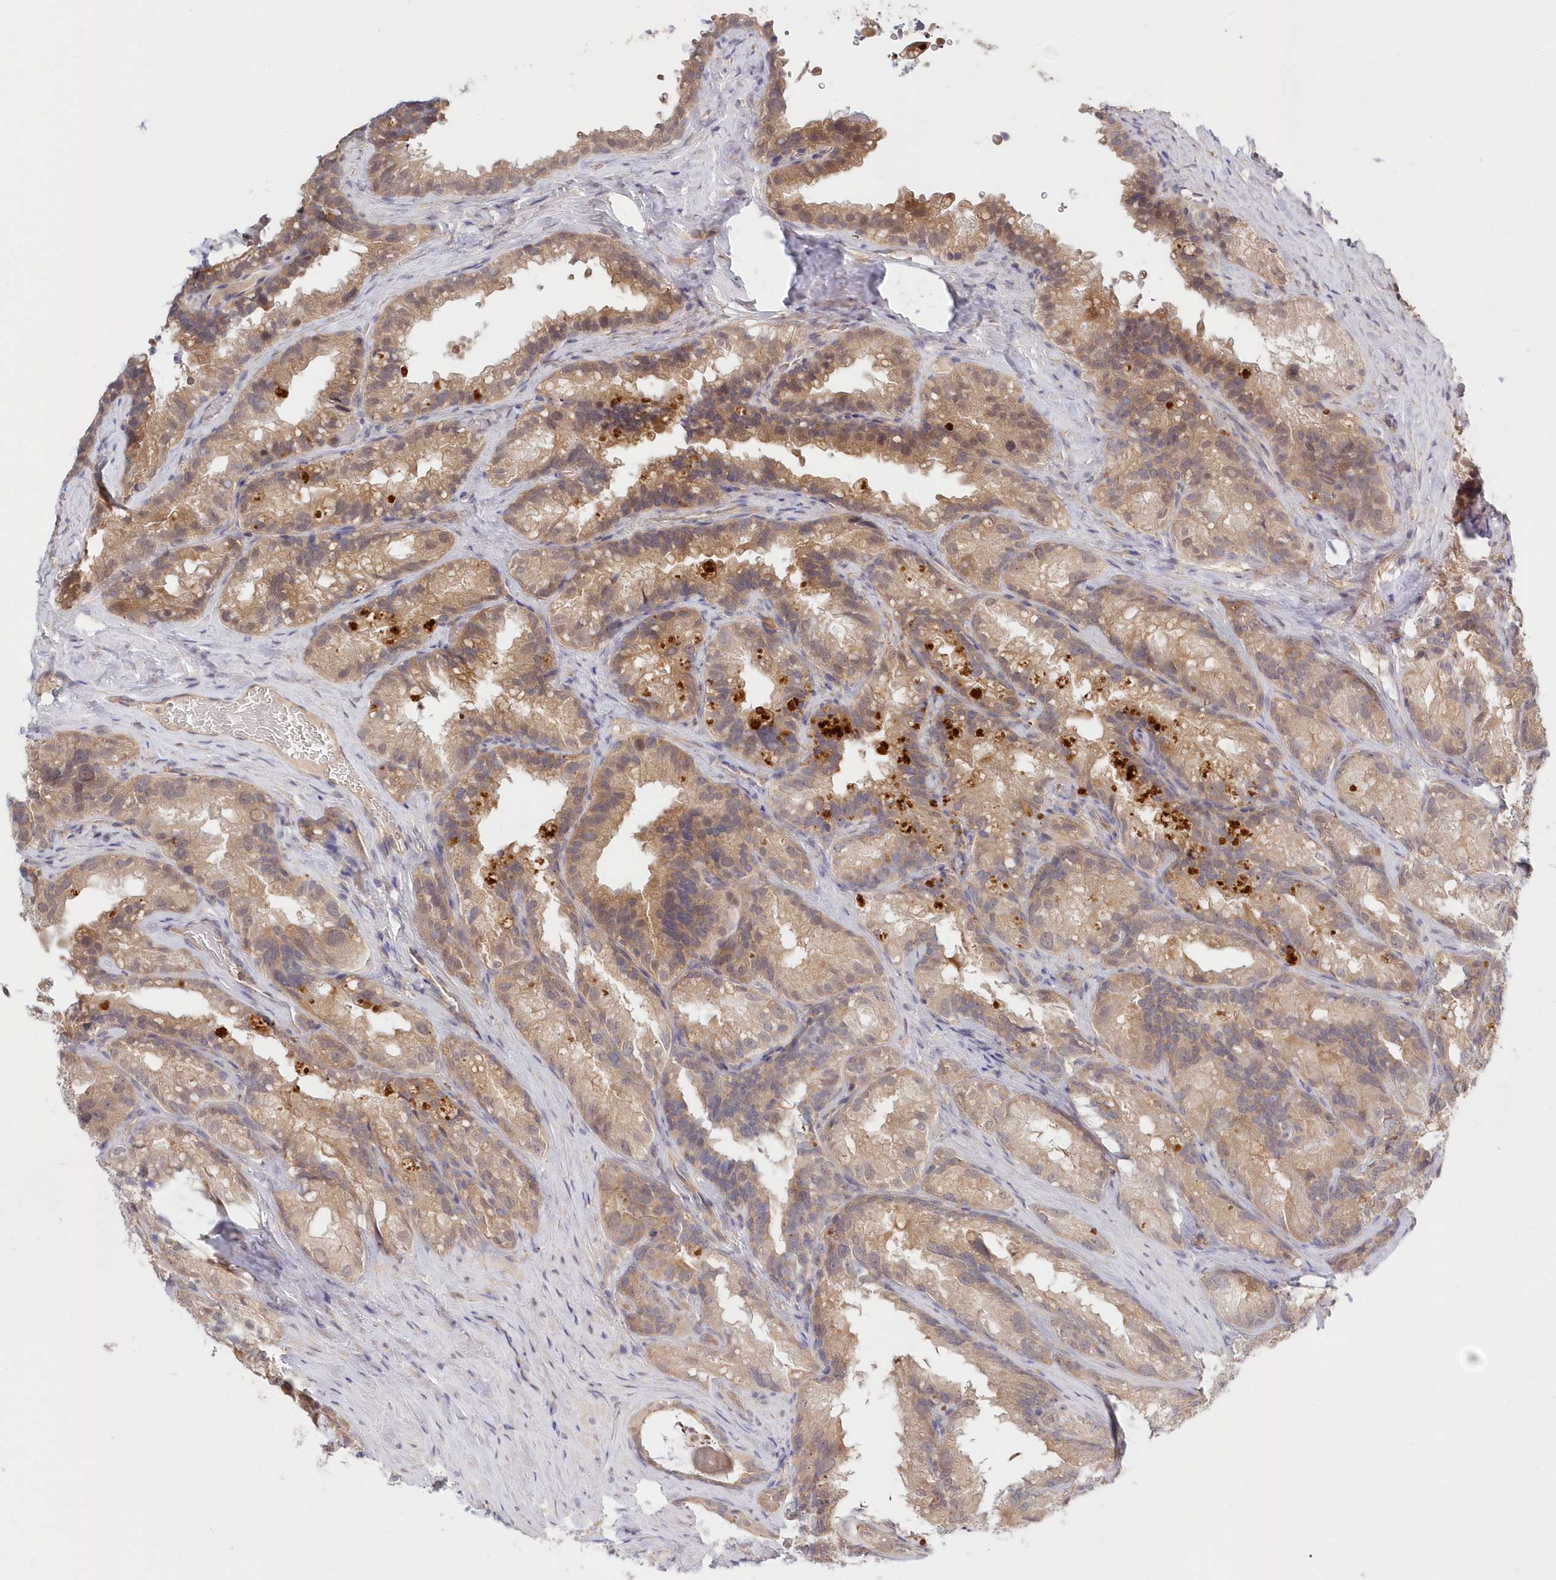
{"staining": {"intensity": "moderate", "quantity": "25%-75%", "location": "cytoplasmic/membranous"}, "tissue": "seminal vesicle", "cell_type": "Glandular cells", "image_type": "normal", "snomed": [{"axis": "morphology", "description": "Normal tissue, NOS"}, {"axis": "topography", "description": "Seminal veicle"}], "caption": "This is a histology image of immunohistochemistry (IHC) staining of unremarkable seminal vesicle, which shows moderate positivity in the cytoplasmic/membranous of glandular cells.", "gene": "KATNA1", "patient": {"sex": "male", "age": 60}}